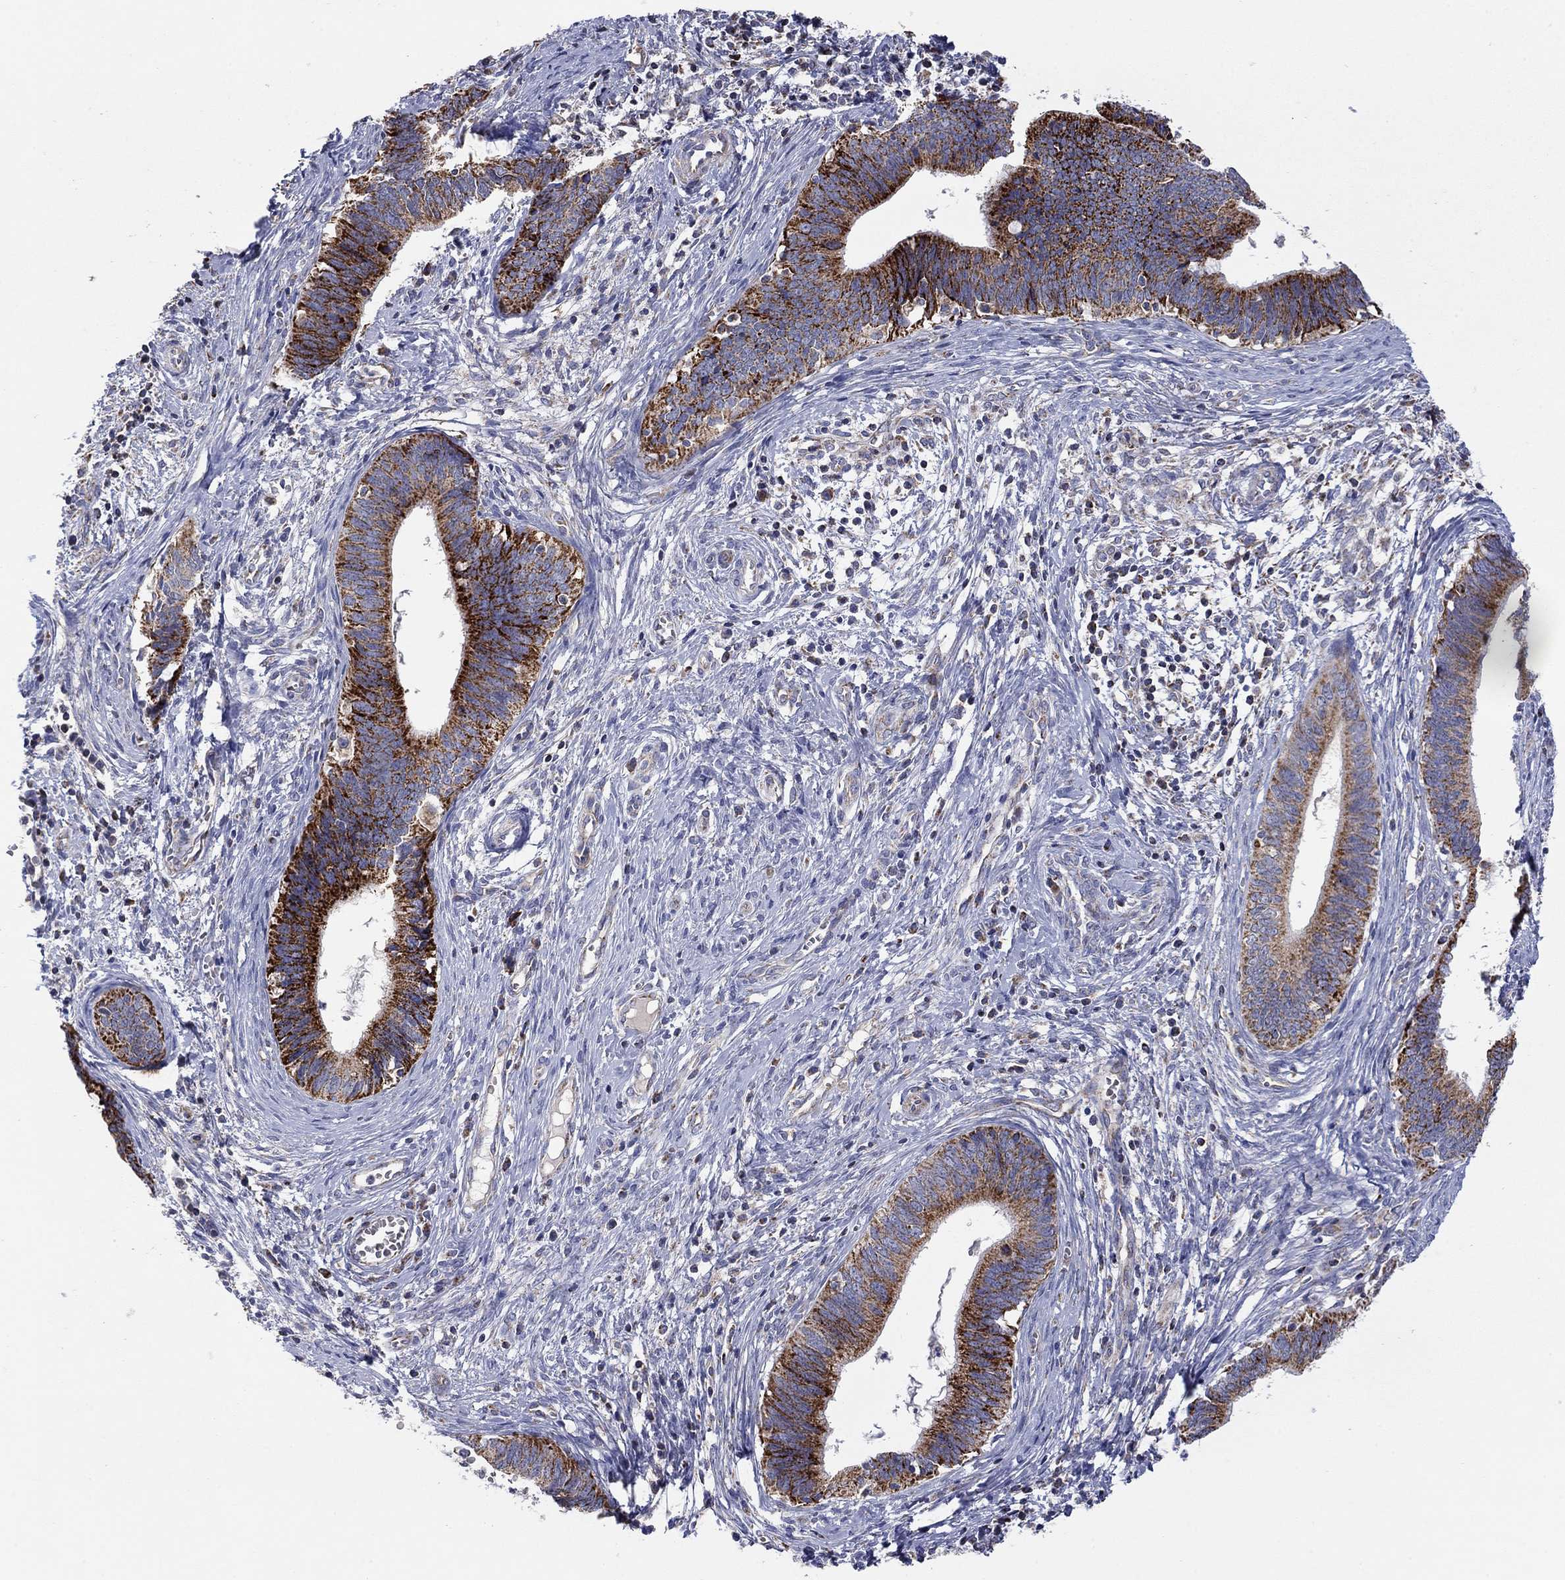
{"staining": {"intensity": "strong", "quantity": "25%-75%", "location": "cytoplasmic/membranous"}, "tissue": "cervical cancer", "cell_type": "Tumor cells", "image_type": "cancer", "snomed": [{"axis": "morphology", "description": "Adenocarcinoma, NOS"}, {"axis": "topography", "description": "Cervix"}], "caption": "This micrograph displays cervical adenocarcinoma stained with IHC to label a protein in brown. The cytoplasmic/membranous of tumor cells show strong positivity for the protein. Nuclei are counter-stained blue.", "gene": "HPS5", "patient": {"sex": "female", "age": 42}}